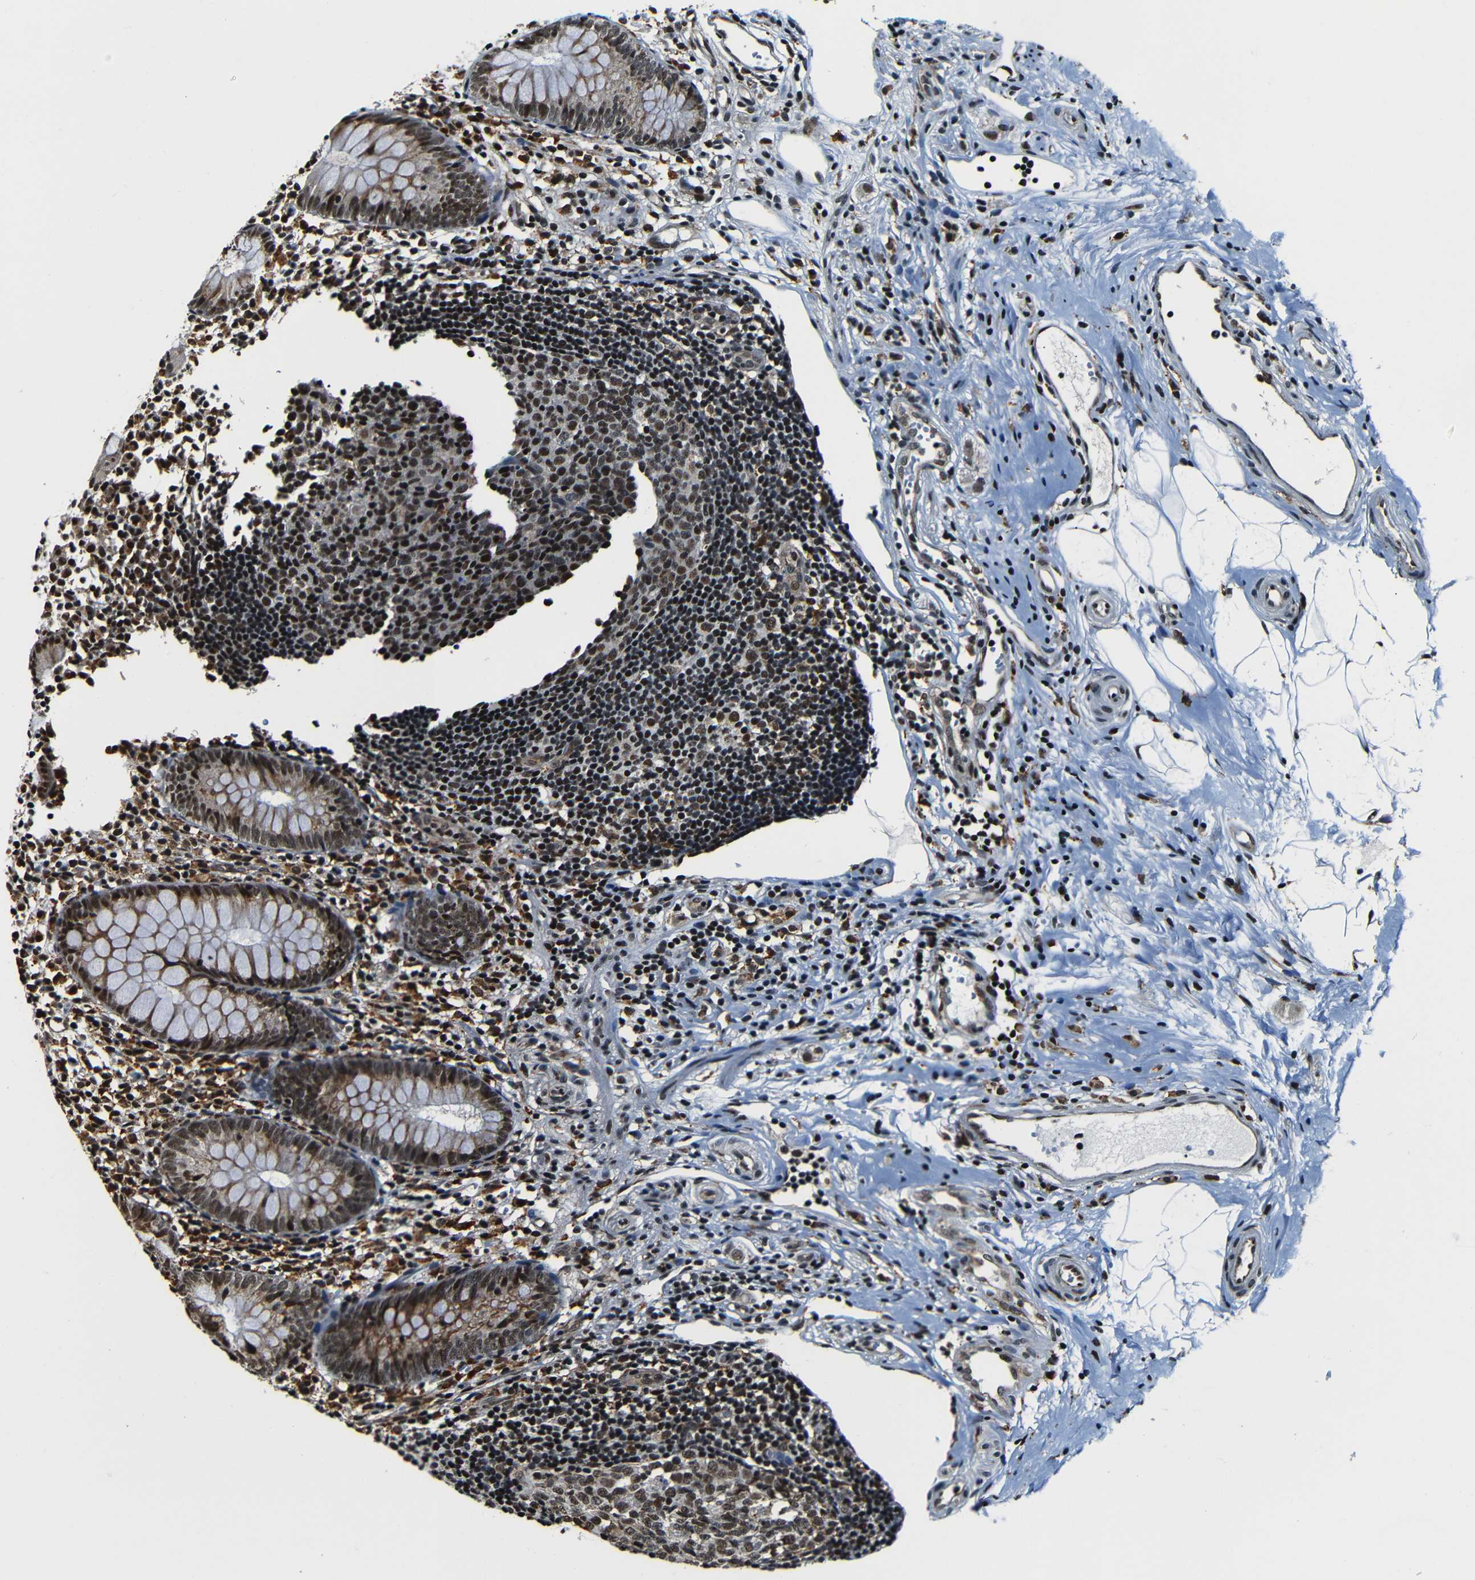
{"staining": {"intensity": "moderate", "quantity": "25%-75%", "location": "cytoplasmic/membranous,nuclear"}, "tissue": "appendix", "cell_type": "Glandular cells", "image_type": "normal", "snomed": [{"axis": "morphology", "description": "Normal tissue, NOS"}, {"axis": "topography", "description": "Appendix"}], "caption": "This photomicrograph shows IHC staining of benign human appendix, with medium moderate cytoplasmic/membranous,nuclear positivity in approximately 25%-75% of glandular cells.", "gene": "NCBP3", "patient": {"sex": "female", "age": 20}}